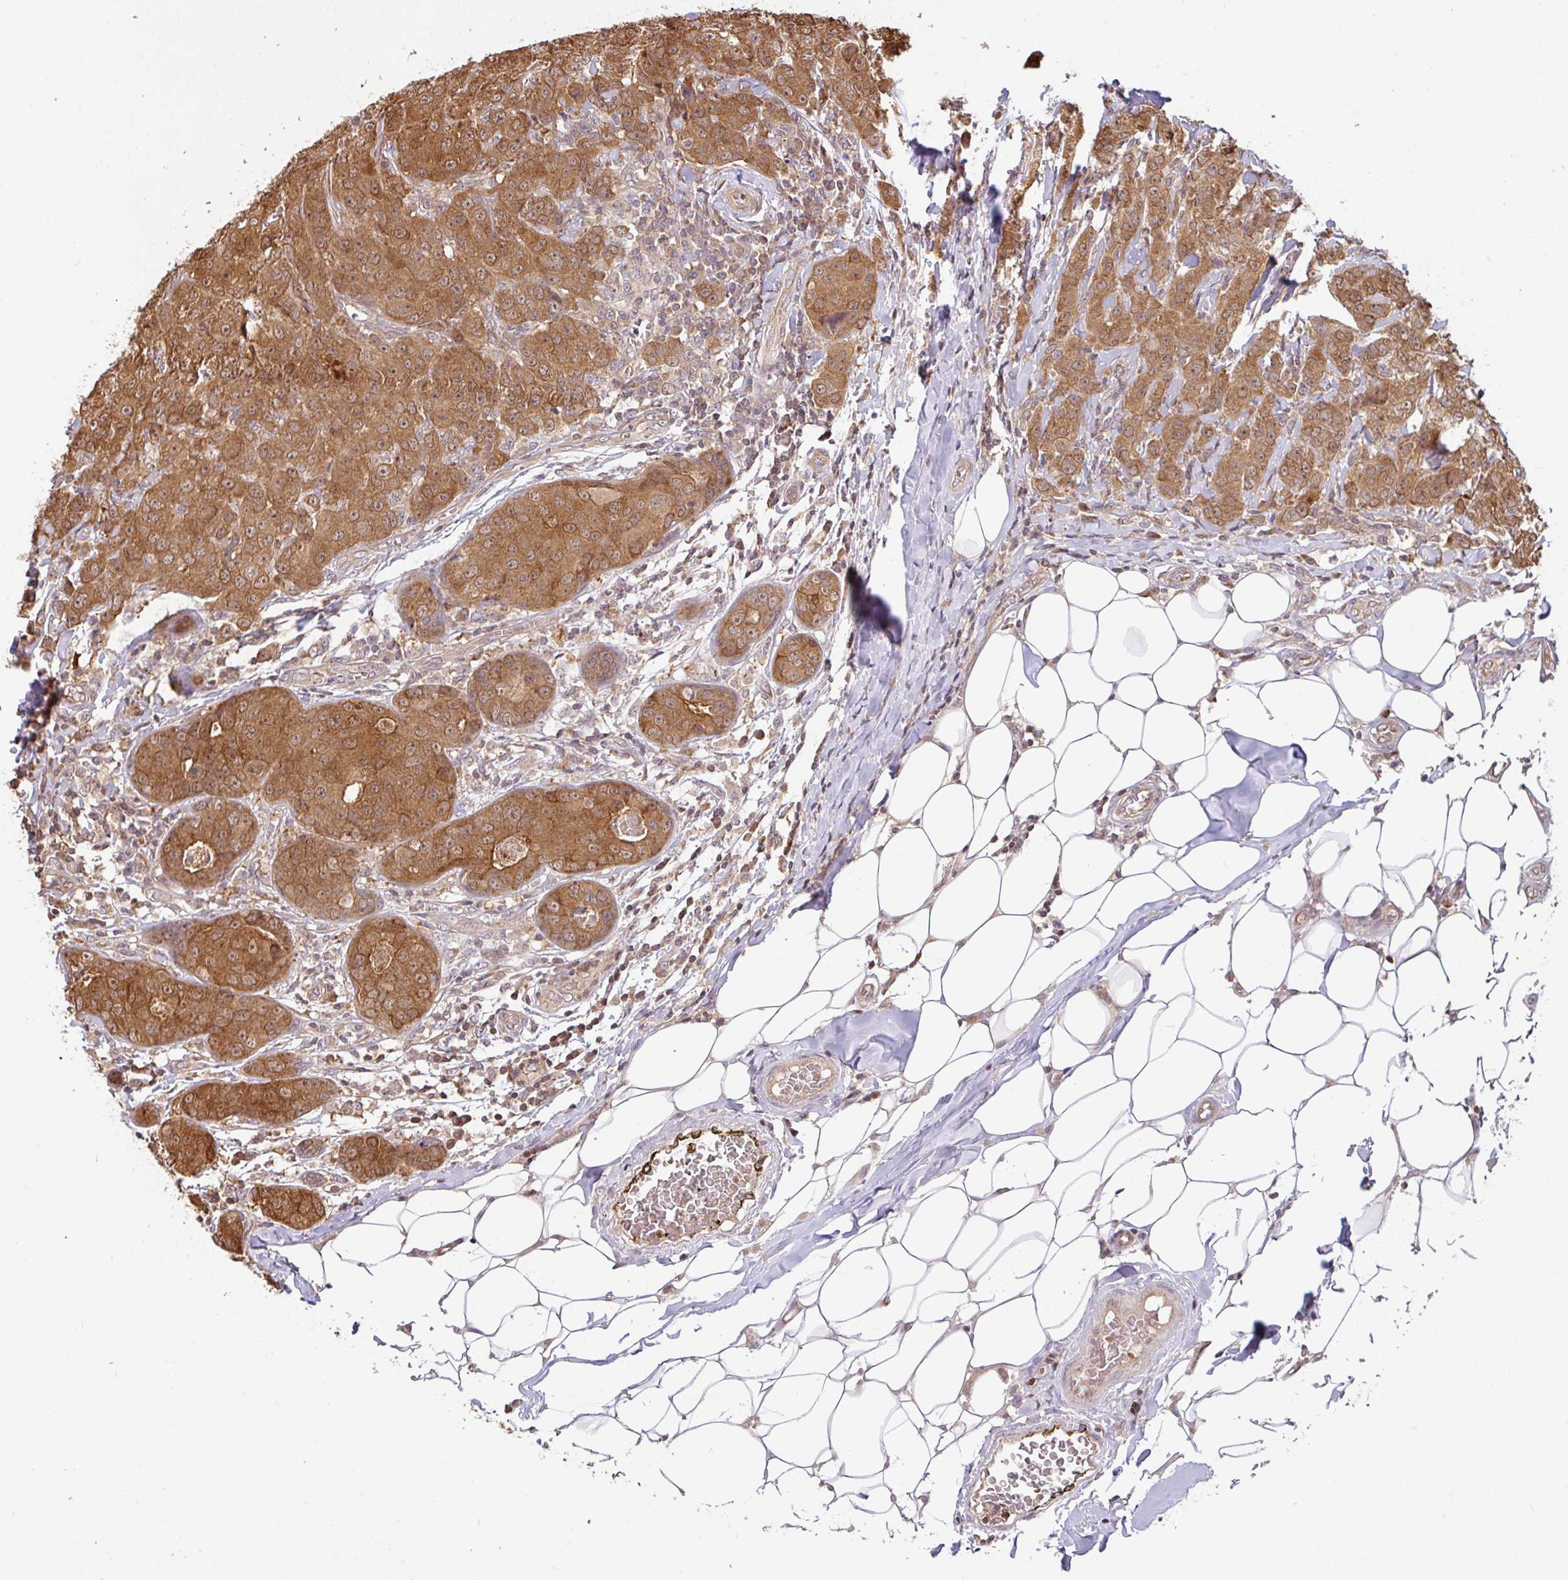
{"staining": {"intensity": "moderate", "quantity": ">75%", "location": "cytoplasmic/membranous,nuclear"}, "tissue": "breast cancer", "cell_type": "Tumor cells", "image_type": "cancer", "snomed": [{"axis": "morphology", "description": "Duct carcinoma"}, {"axis": "topography", "description": "Breast"}], "caption": "Immunohistochemical staining of invasive ductal carcinoma (breast) exhibits medium levels of moderate cytoplasmic/membranous and nuclear protein expression in about >75% of tumor cells. (IHC, brightfield microscopy, high magnification).", "gene": "SHB", "patient": {"sex": "female", "age": 43}}